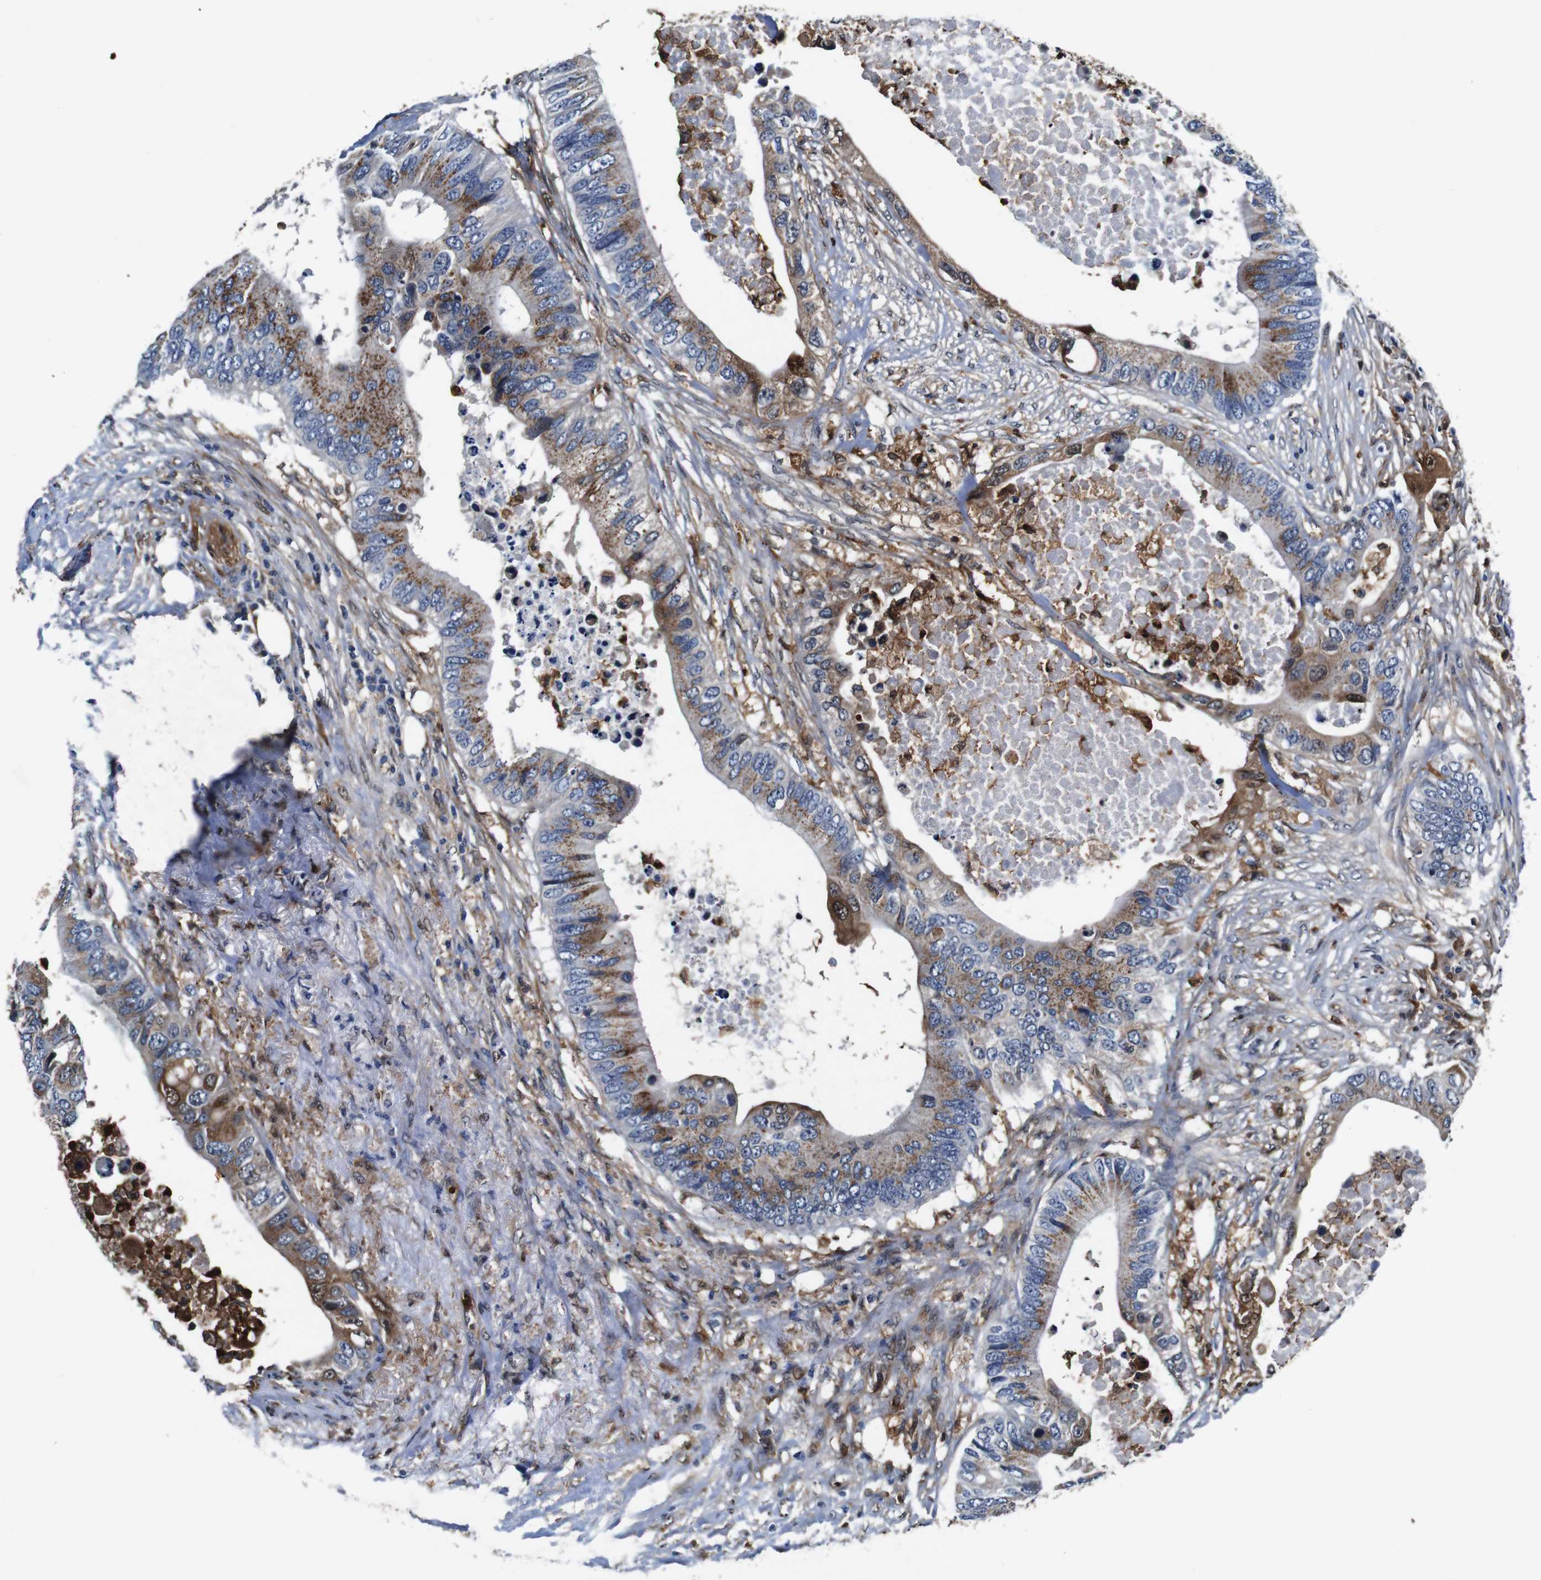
{"staining": {"intensity": "moderate", "quantity": ">75%", "location": "cytoplasmic/membranous"}, "tissue": "colorectal cancer", "cell_type": "Tumor cells", "image_type": "cancer", "snomed": [{"axis": "morphology", "description": "Adenocarcinoma, NOS"}, {"axis": "topography", "description": "Colon"}], "caption": "Immunohistochemical staining of colorectal cancer displays medium levels of moderate cytoplasmic/membranous protein expression in about >75% of tumor cells.", "gene": "ANXA1", "patient": {"sex": "male", "age": 71}}